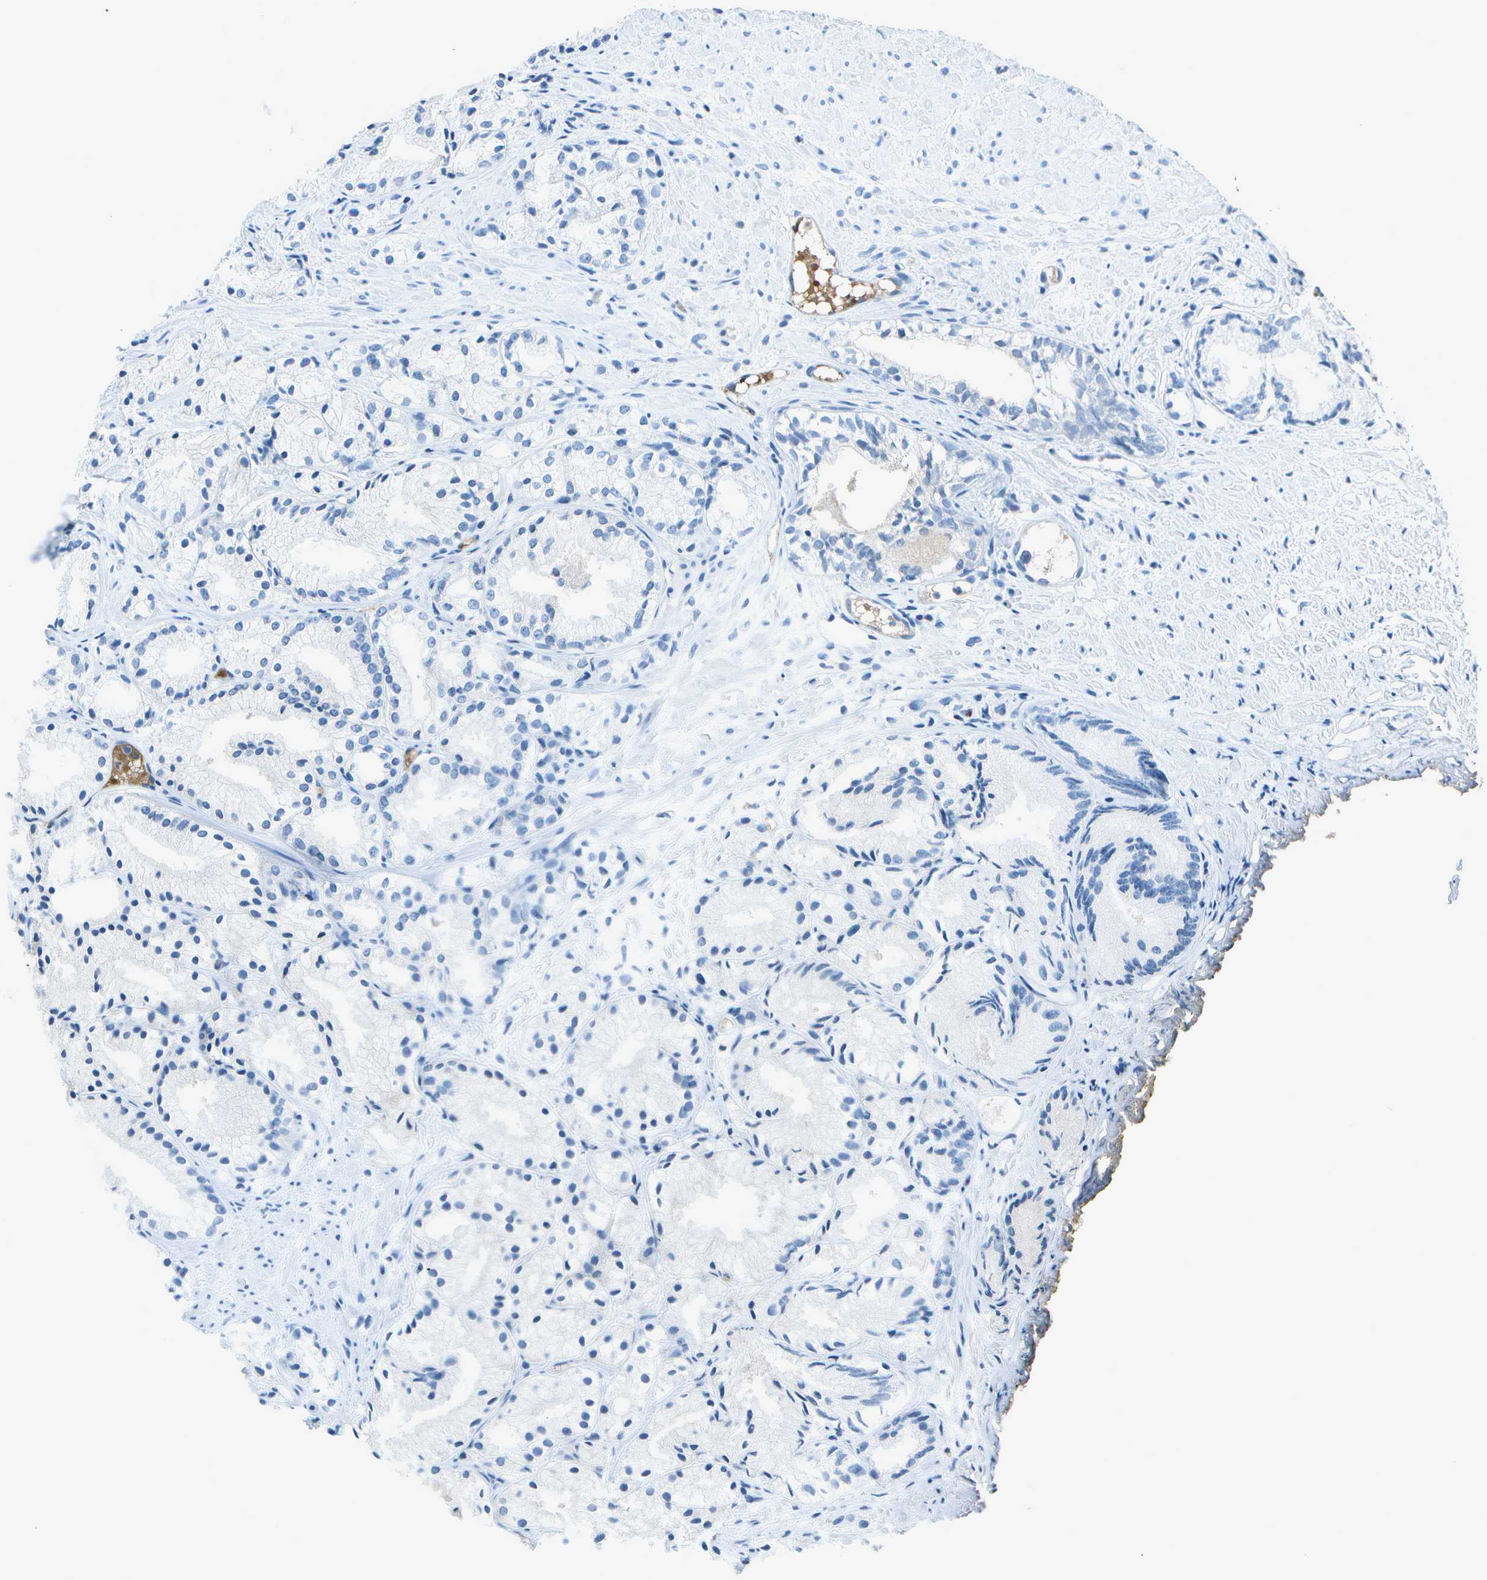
{"staining": {"intensity": "negative", "quantity": "none", "location": "none"}, "tissue": "prostate cancer", "cell_type": "Tumor cells", "image_type": "cancer", "snomed": [{"axis": "morphology", "description": "Adenocarcinoma, Low grade"}, {"axis": "topography", "description": "Prostate"}], "caption": "Human prostate adenocarcinoma (low-grade) stained for a protein using immunohistochemistry shows no staining in tumor cells.", "gene": "ASL", "patient": {"sex": "male", "age": 72}}